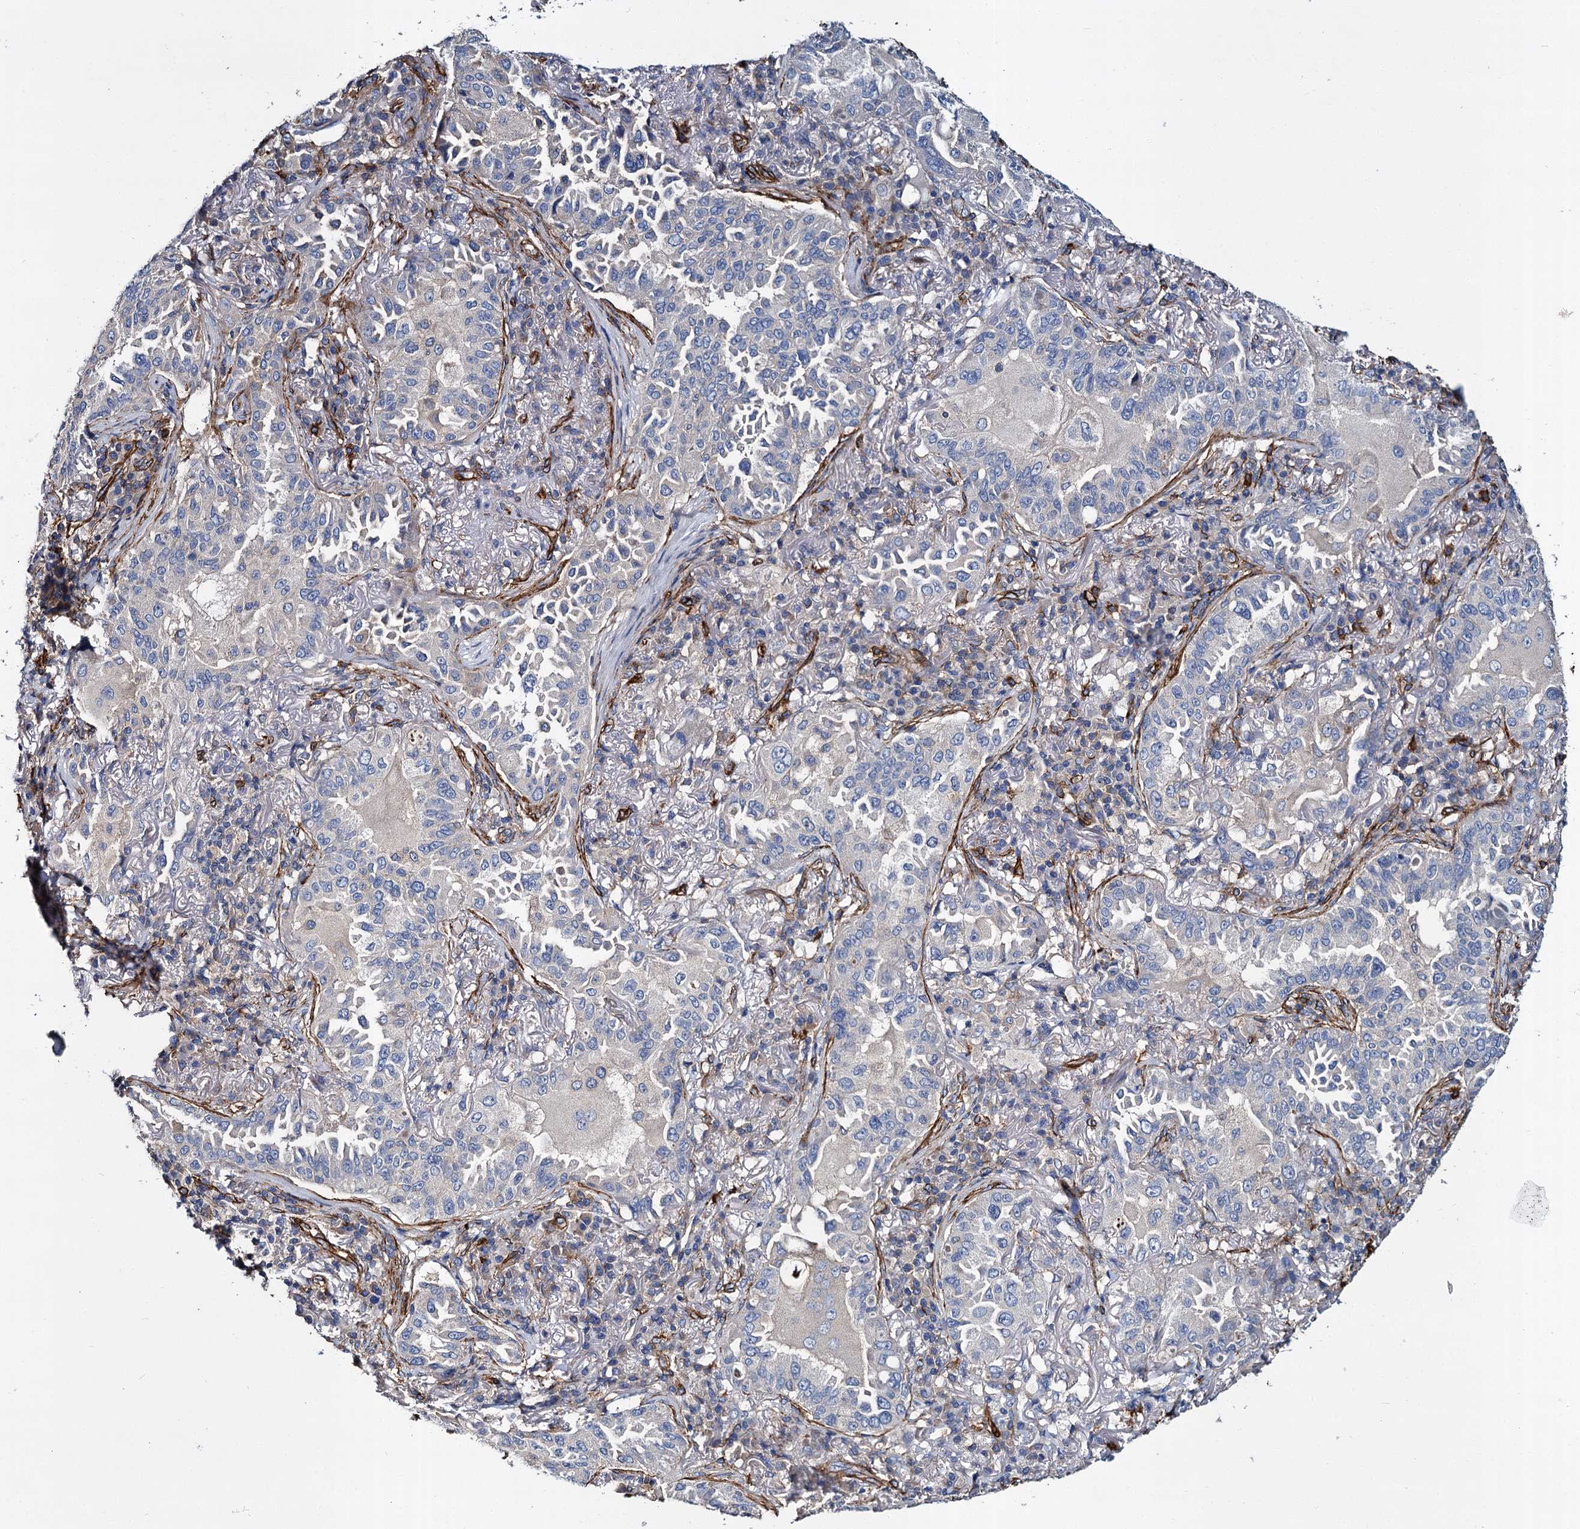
{"staining": {"intensity": "negative", "quantity": "none", "location": "none"}, "tissue": "lung cancer", "cell_type": "Tumor cells", "image_type": "cancer", "snomed": [{"axis": "morphology", "description": "Adenocarcinoma, NOS"}, {"axis": "topography", "description": "Lung"}], "caption": "DAB immunohistochemical staining of human adenocarcinoma (lung) reveals no significant staining in tumor cells.", "gene": "CACNA1C", "patient": {"sex": "female", "age": 69}}